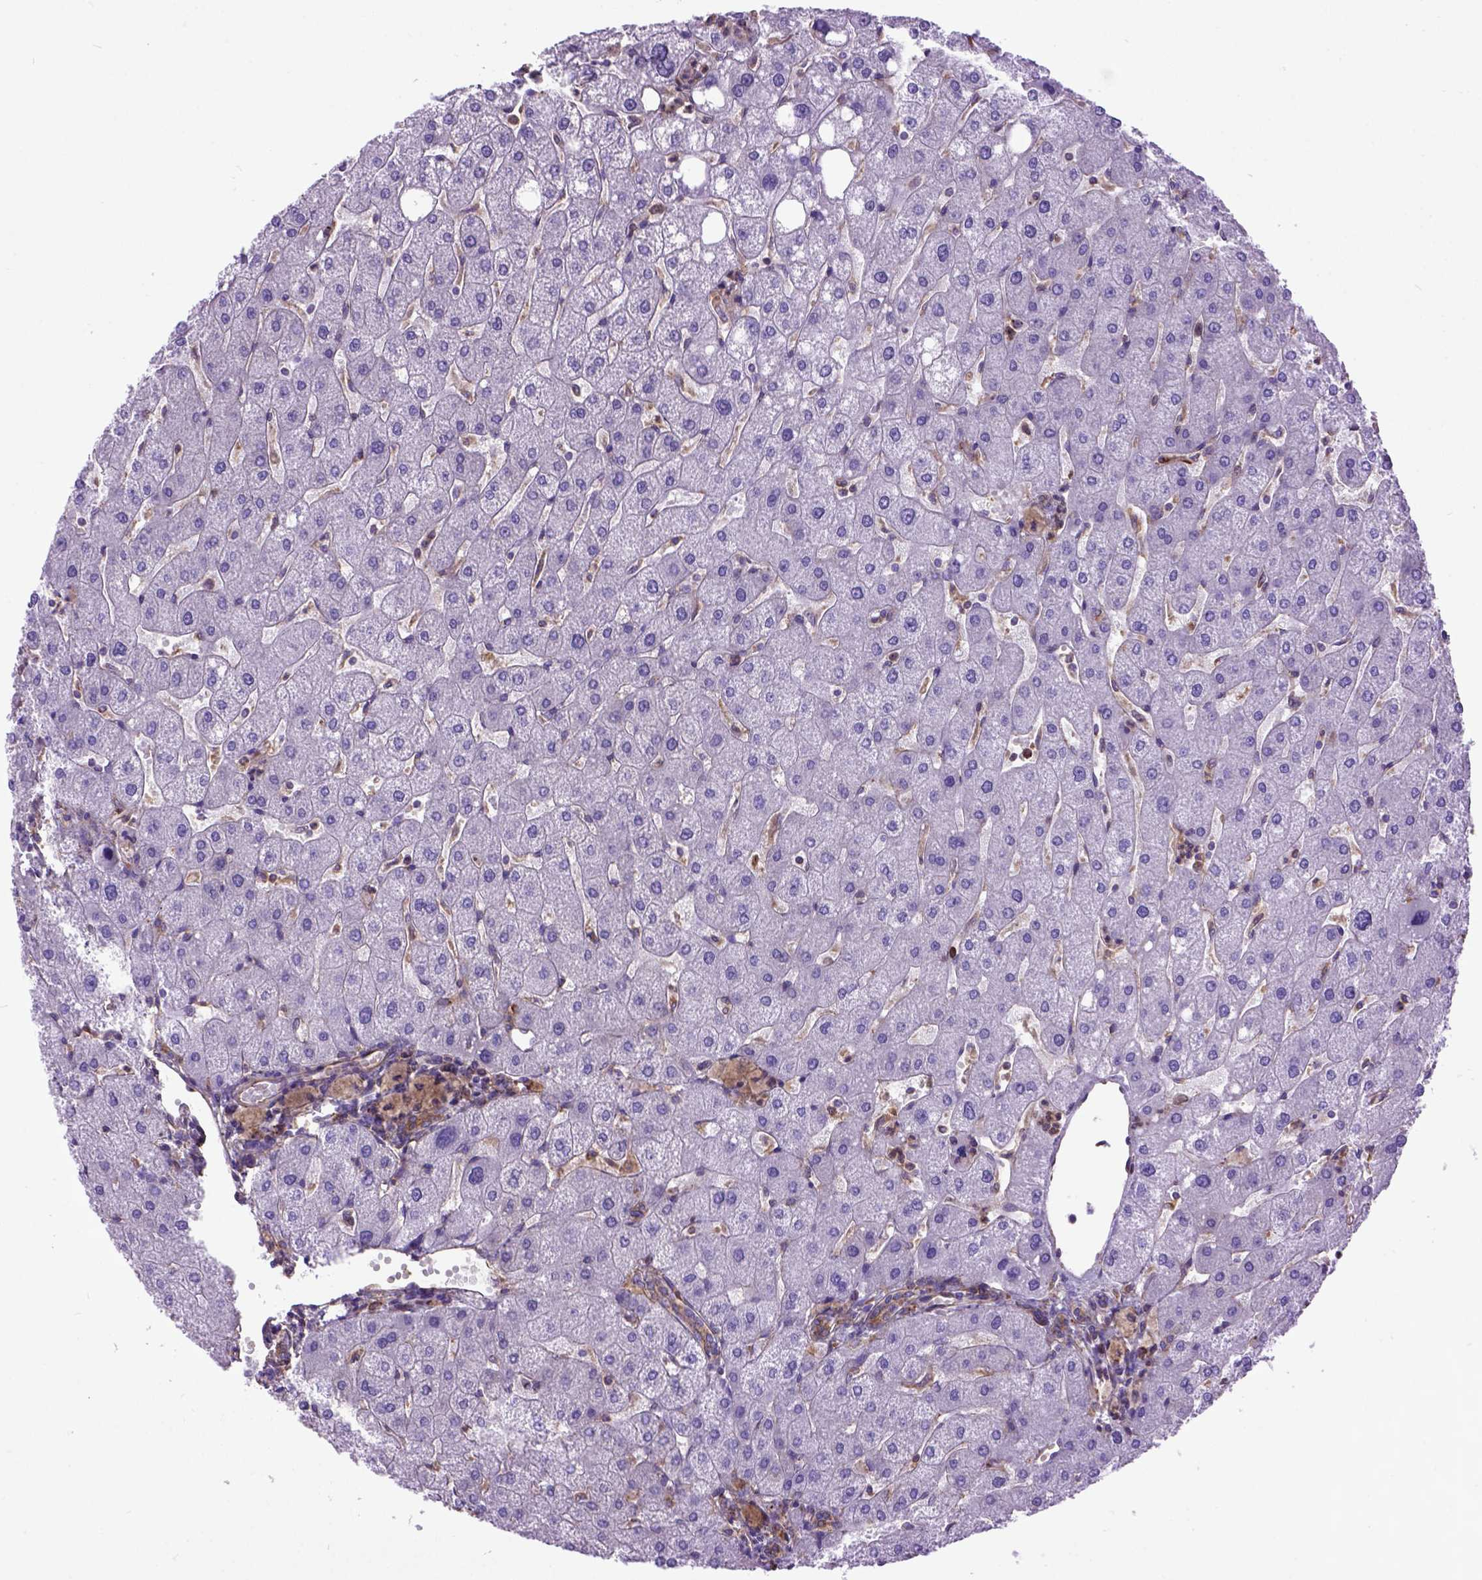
{"staining": {"intensity": "moderate", "quantity": ">75%", "location": "cytoplasmic/membranous"}, "tissue": "liver", "cell_type": "Cholangiocytes", "image_type": "normal", "snomed": [{"axis": "morphology", "description": "Normal tissue, NOS"}, {"axis": "topography", "description": "Liver"}], "caption": "A brown stain highlights moderate cytoplasmic/membranous staining of a protein in cholangiocytes of unremarkable liver. The staining was performed using DAB, with brown indicating positive protein expression. Nuclei are stained blue with hematoxylin.", "gene": "MVP", "patient": {"sex": "male", "age": 67}}